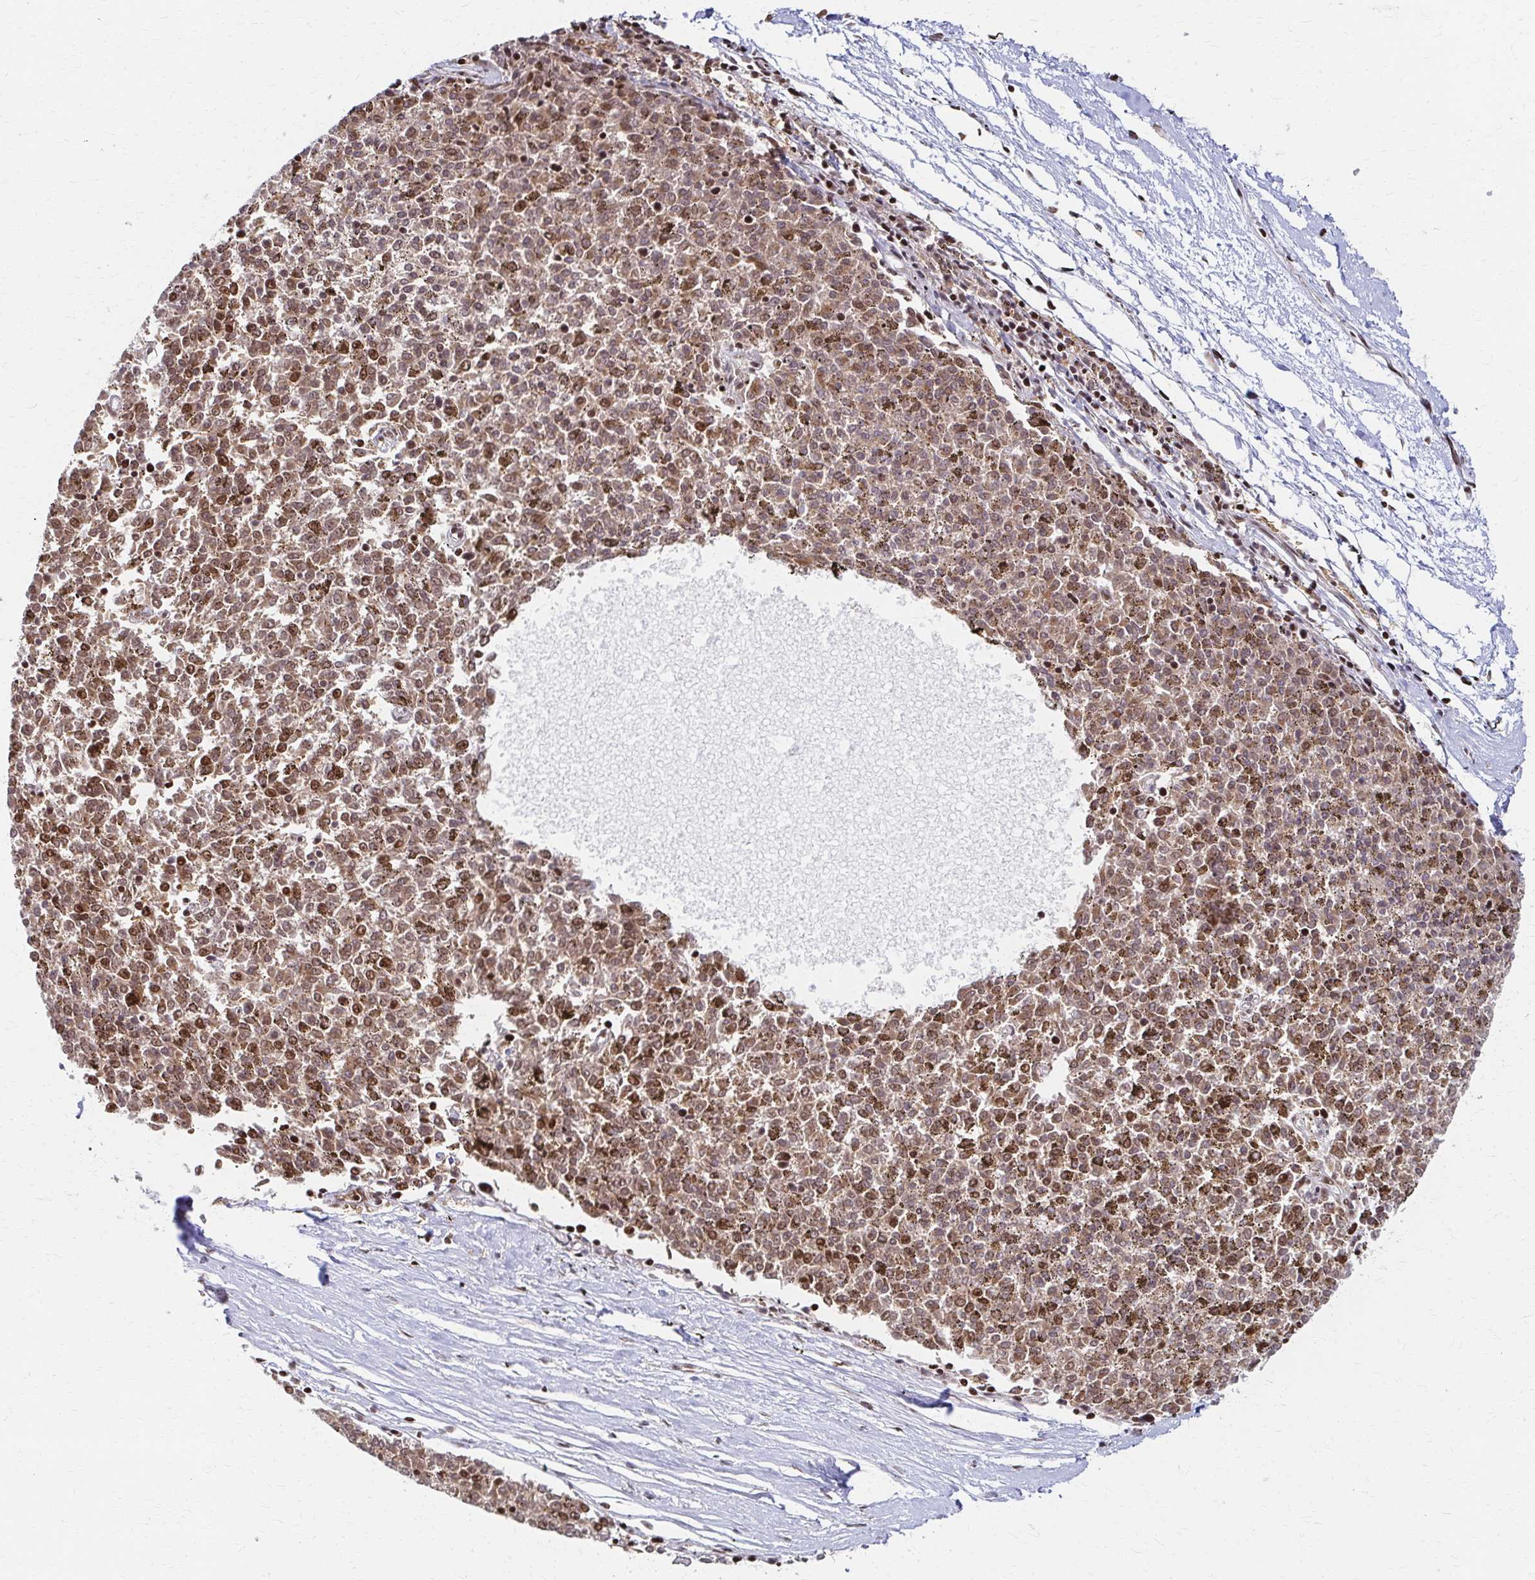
{"staining": {"intensity": "moderate", "quantity": ">75%", "location": "cytoplasmic/membranous,nuclear"}, "tissue": "melanoma", "cell_type": "Tumor cells", "image_type": "cancer", "snomed": [{"axis": "morphology", "description": "Malignant melanoma, NOS"}, {"axis": "topography", "description": "Skin"}], "caption": "Malignant melanoma stained with IHC demonstrates moderate cytoplasmic/membranous and nuclear expression in about >75% of tumor cells. (Brightfield microscopy of DAB IHC at high magnification).", "gene": "PSMD7", "patient": {"sex": "female", "age": 72}}